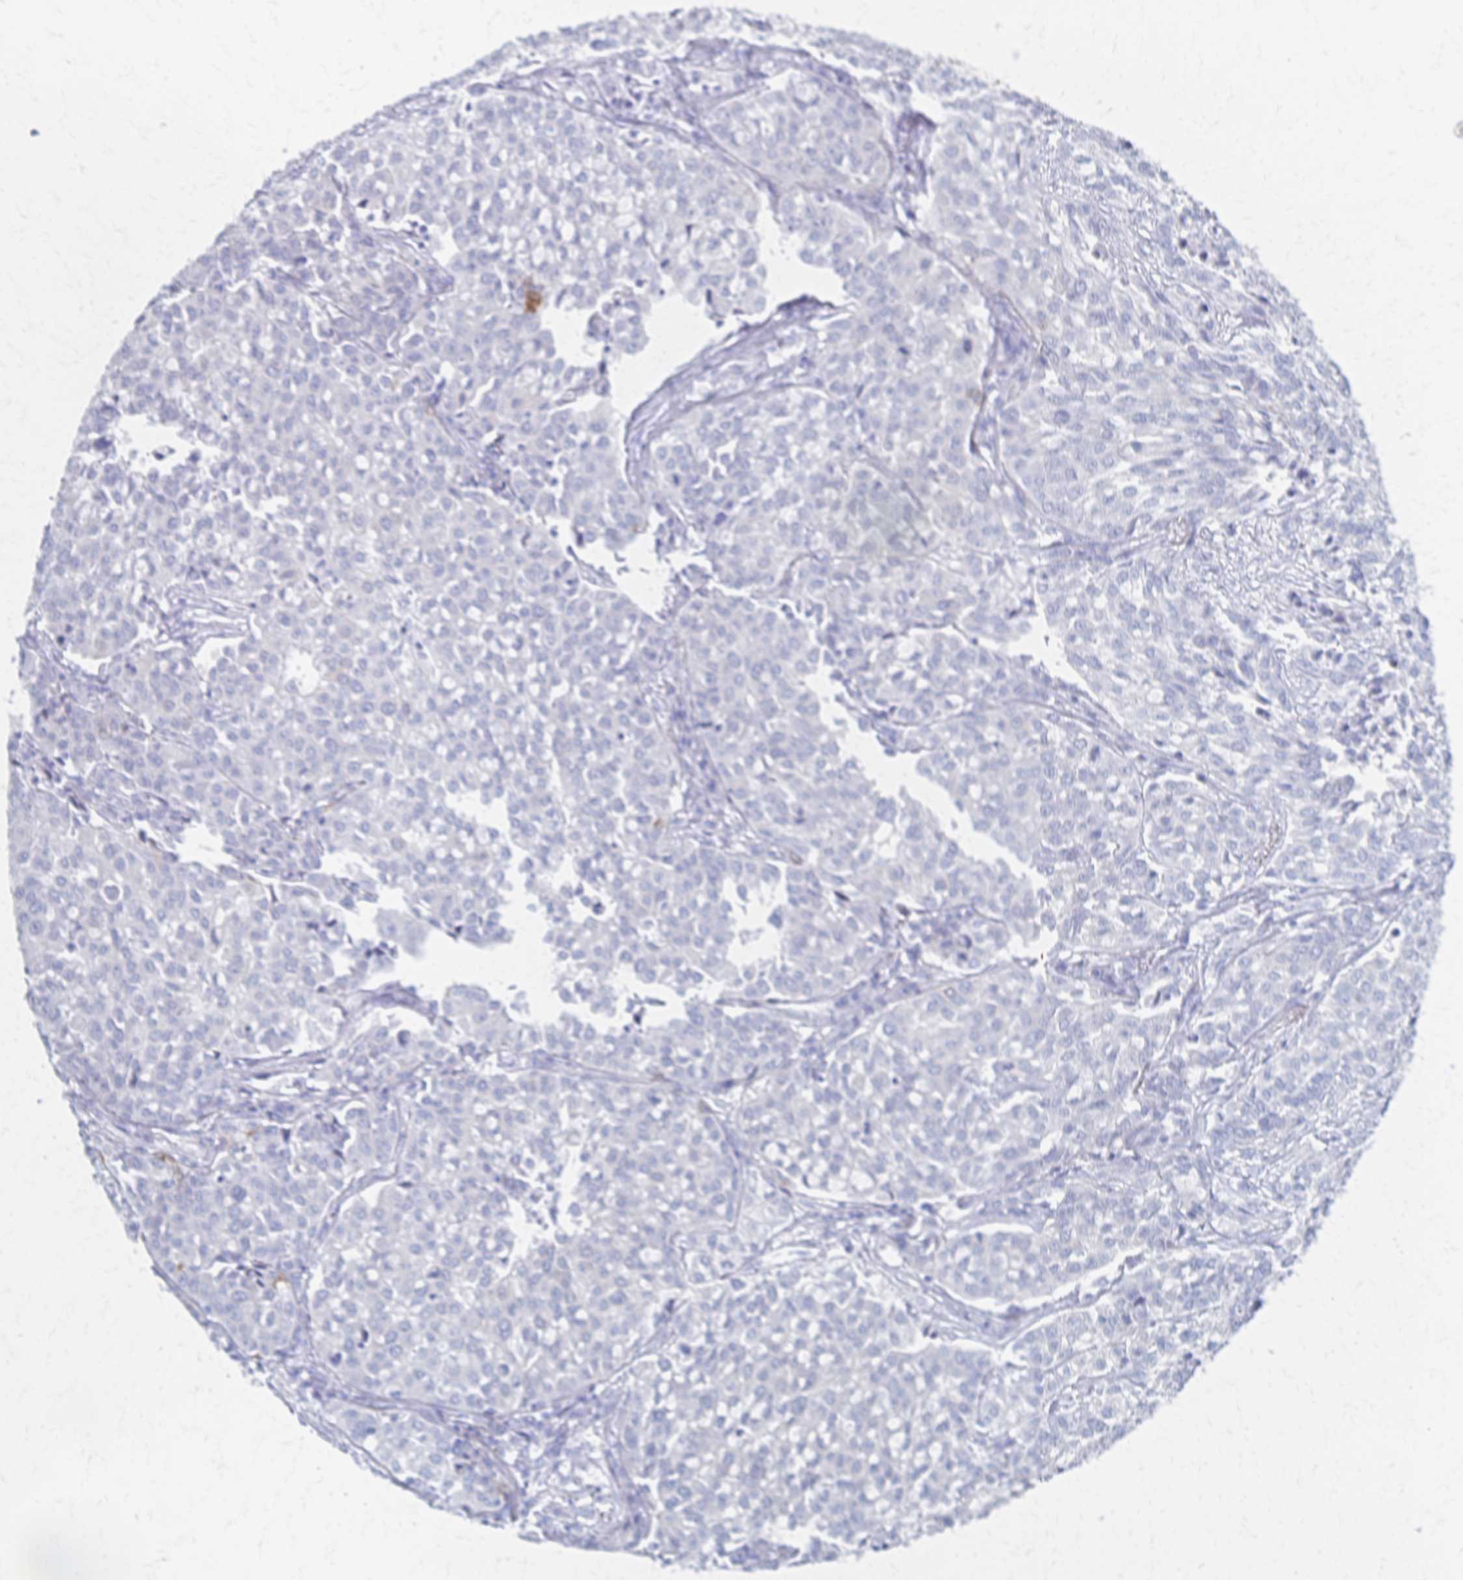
{"staining": {"intensity": "negative", "quantity": "none", "location": "none"}, "tissue": "lung cancer", "cell_type": "Tumor cells", "image_type": "cancer", "snomed": [{"axis": "morphology", "description": "Adenocarcinoma, NOS"}, {"axis": "morphology", "description": "Adenocarcinoma, metastatic, NOS"}, {"axis": "topography", "description": "Lymph node"}, {"axis": "topography", "description": "Lung"}], "caption": "Lung cancer was stained to show a protein in brown. There is no significant staining in tumor cells.", "gene": "CYB5A", "patient": {"sex": "female", "age": 65}}